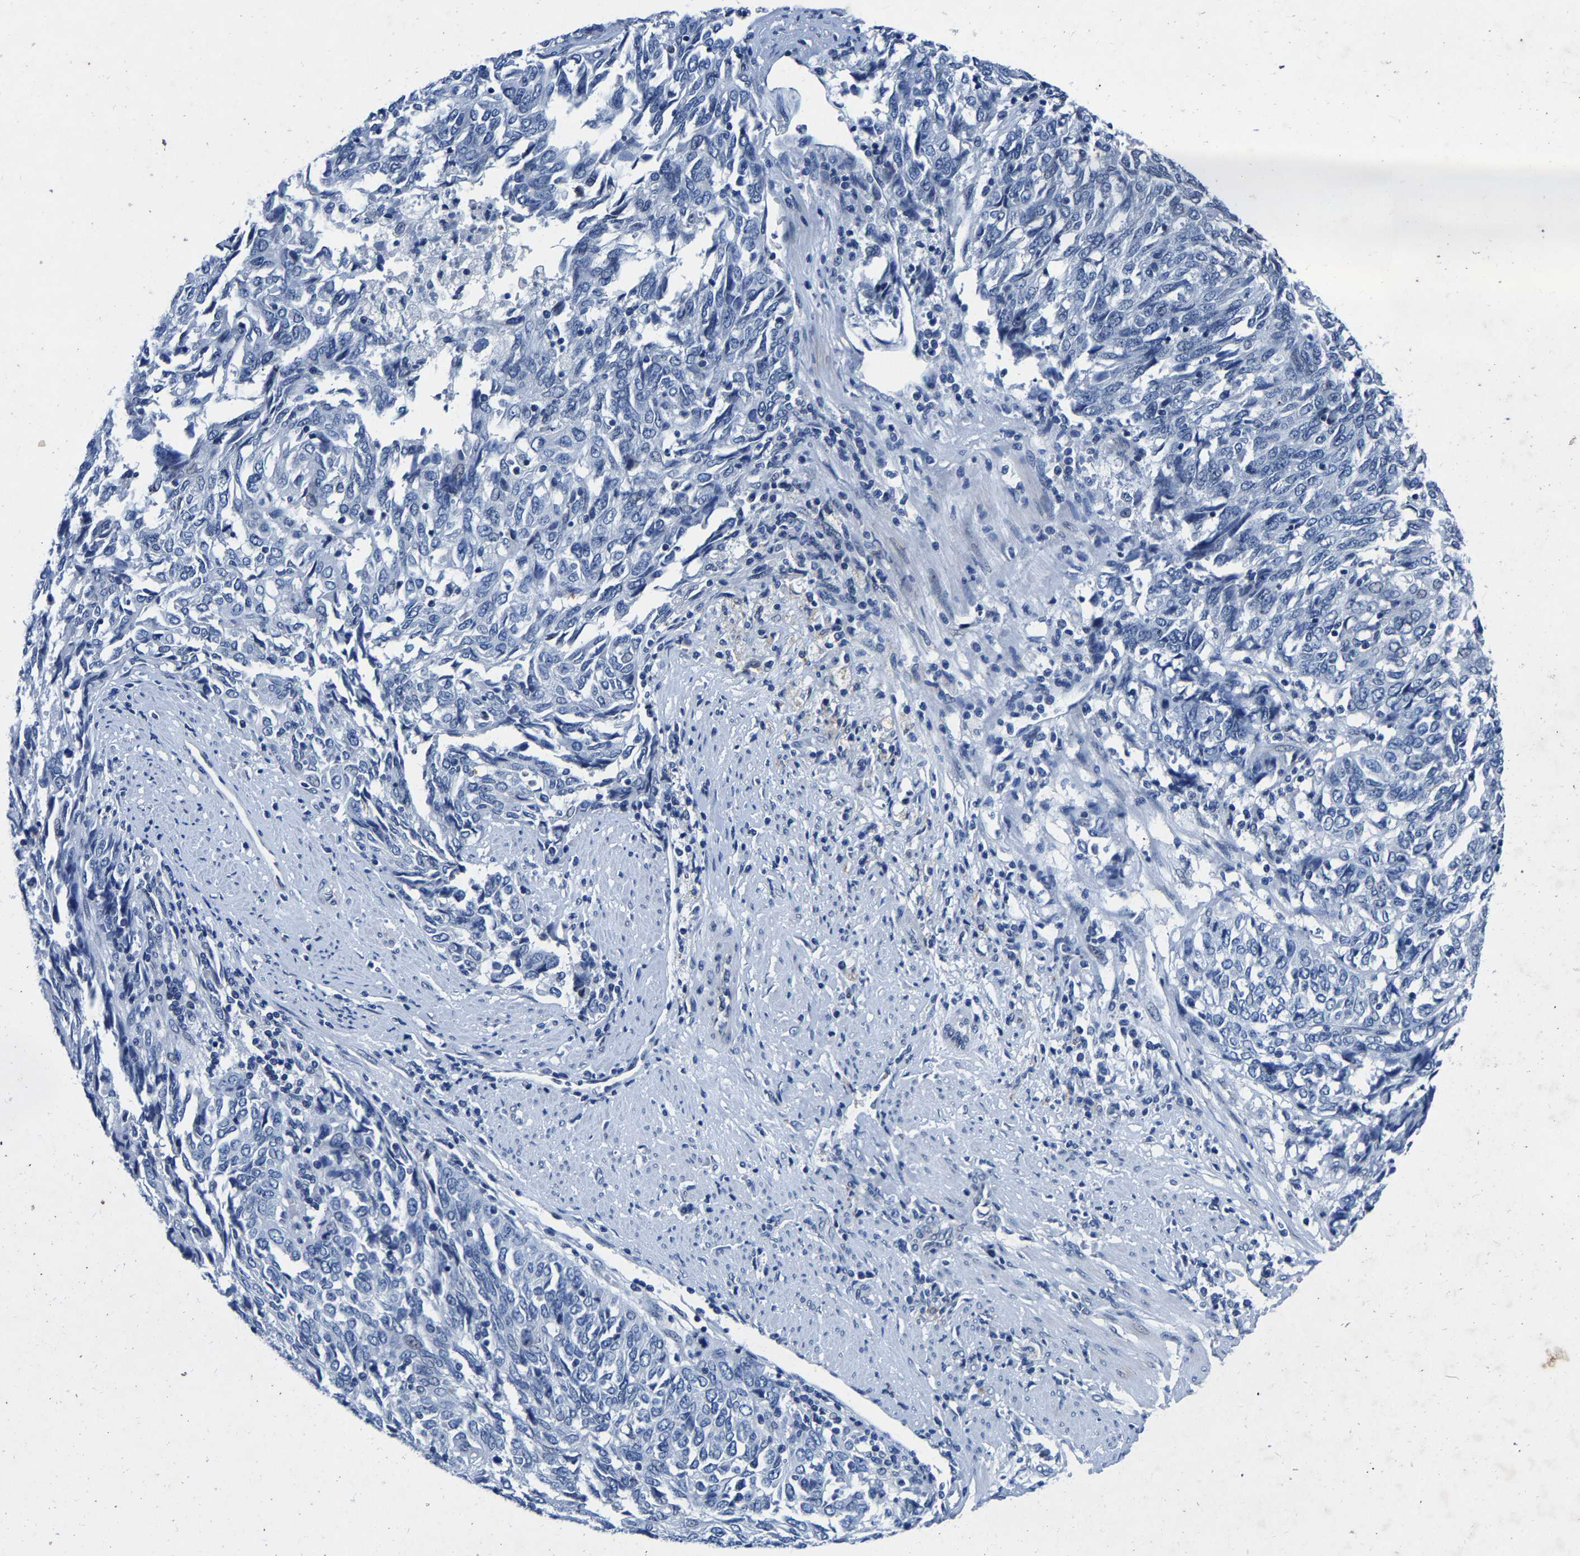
{"staining": {"intensity": "negative", "quantity": "none", "location": "none"}, "tissue": "endometrial cancer", "cell_type": "Tumor cells", "image_type": "cancer", "snomed": [{"axis": "morphology", "description": "Adenocarcinoma, NOS"}, {"axis": "topography", "description": "Endometrium"}], "caption": "Tumor cells show no significant protein expression in endometrial cancer (adenocarcinoma).", "gene": "UBN2", "patient": {"sex": "female", "age": 80}}